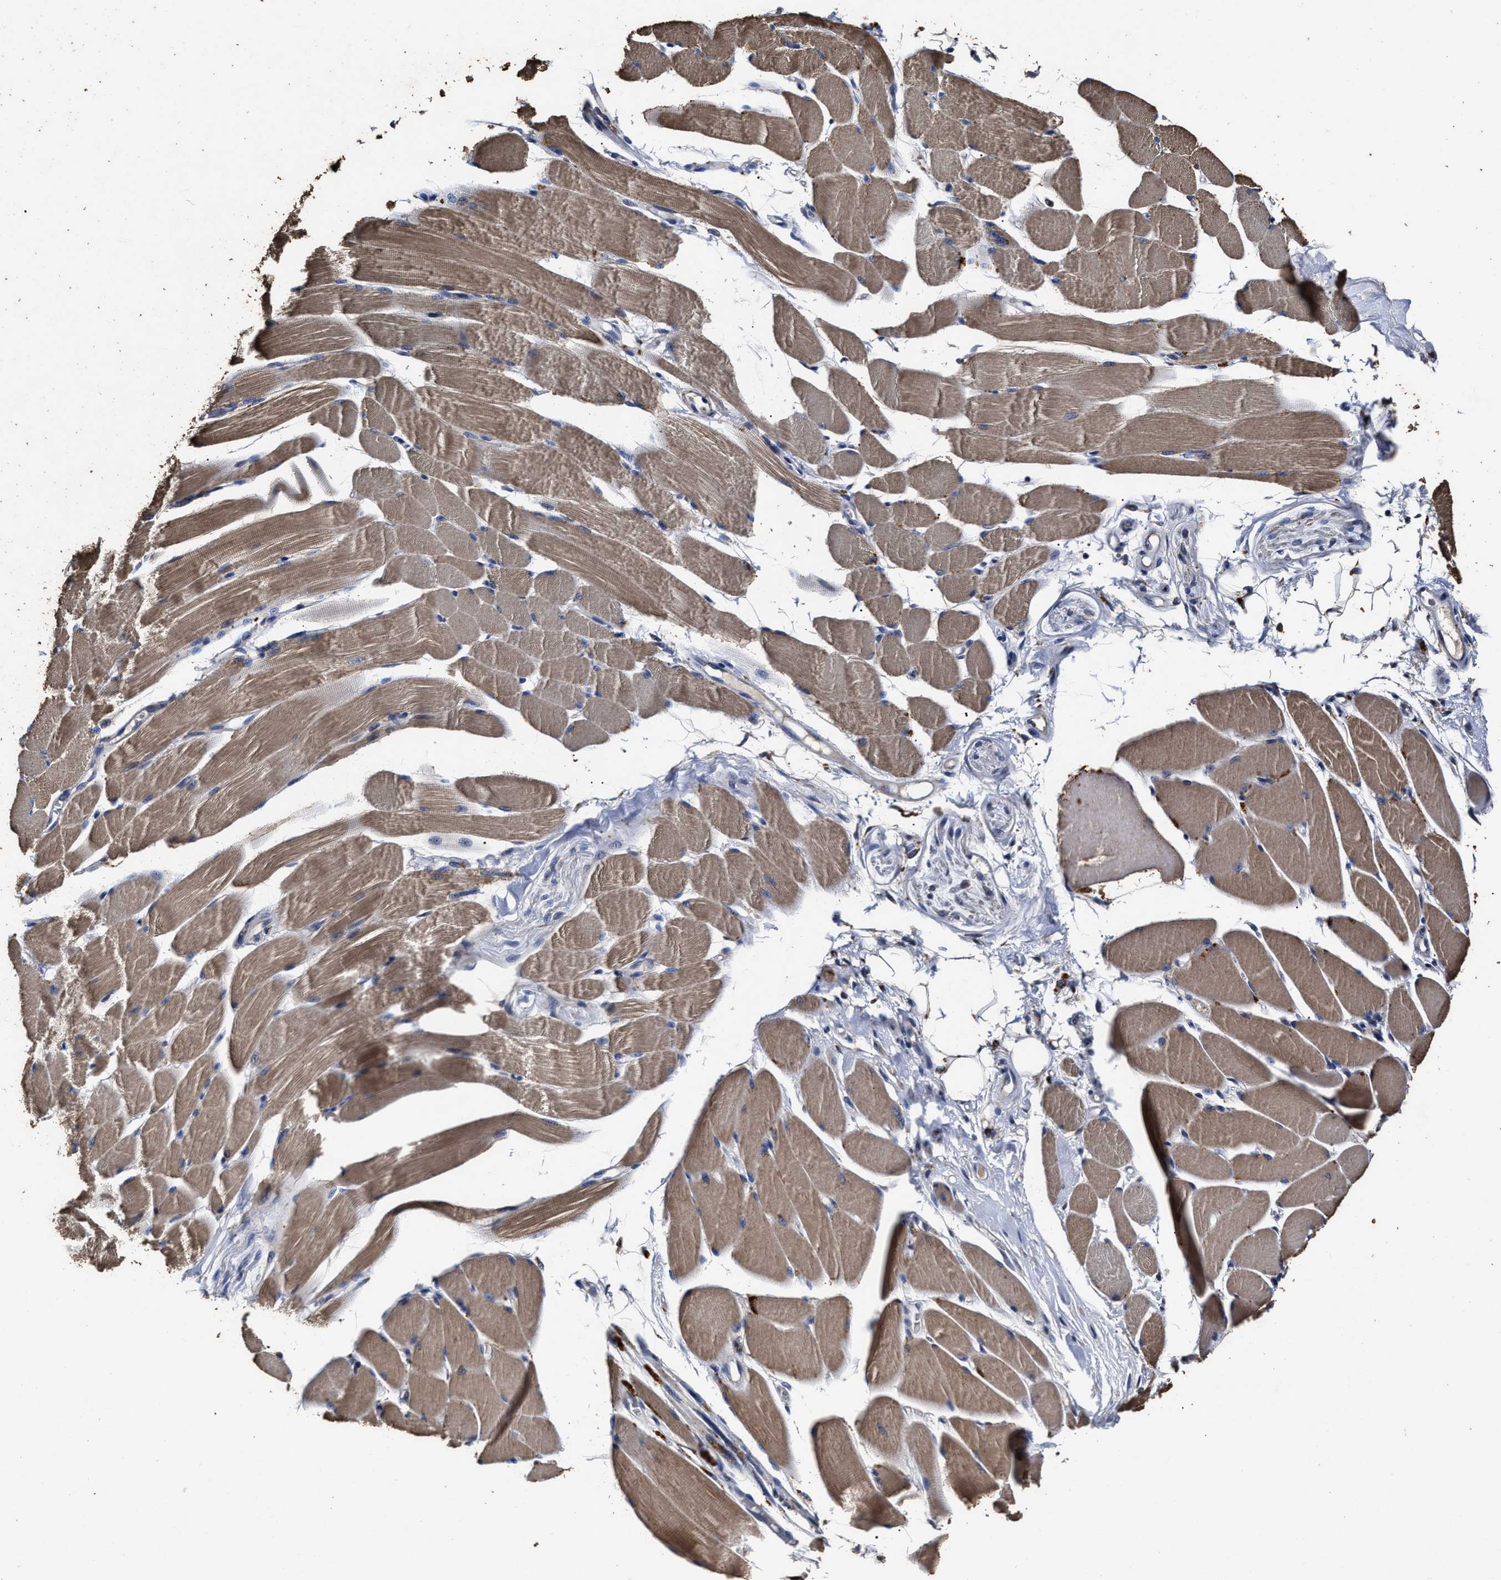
{"staining": {"intensity": "moderate", "quantity": ">75%", "location": "cytoplasmic/membranous"}, "tissue": "skeletal muscle", "cell_type": "Myocytes", "image_type": "normal", "snomed": [{"axis": "morphology", "description": "Normal tissue, NOS"}, {"axis": "topography", "description": "Skeletal muscle"}, {"axis": "topography", "description": "Peripheral nerve tissue"}], "caption": "Immunohistochemical staining of benign human skeletal muscle demonstrates moderate cytoplasmic/membranous protein positivity in about >75% of myocytes. (Stains: DAB in brown, nuclei in blue, Microscopy: brightfield microscopy at high magnification).", "gene": "PPM1K", "patient": {"sex": "female", "age": 84}}